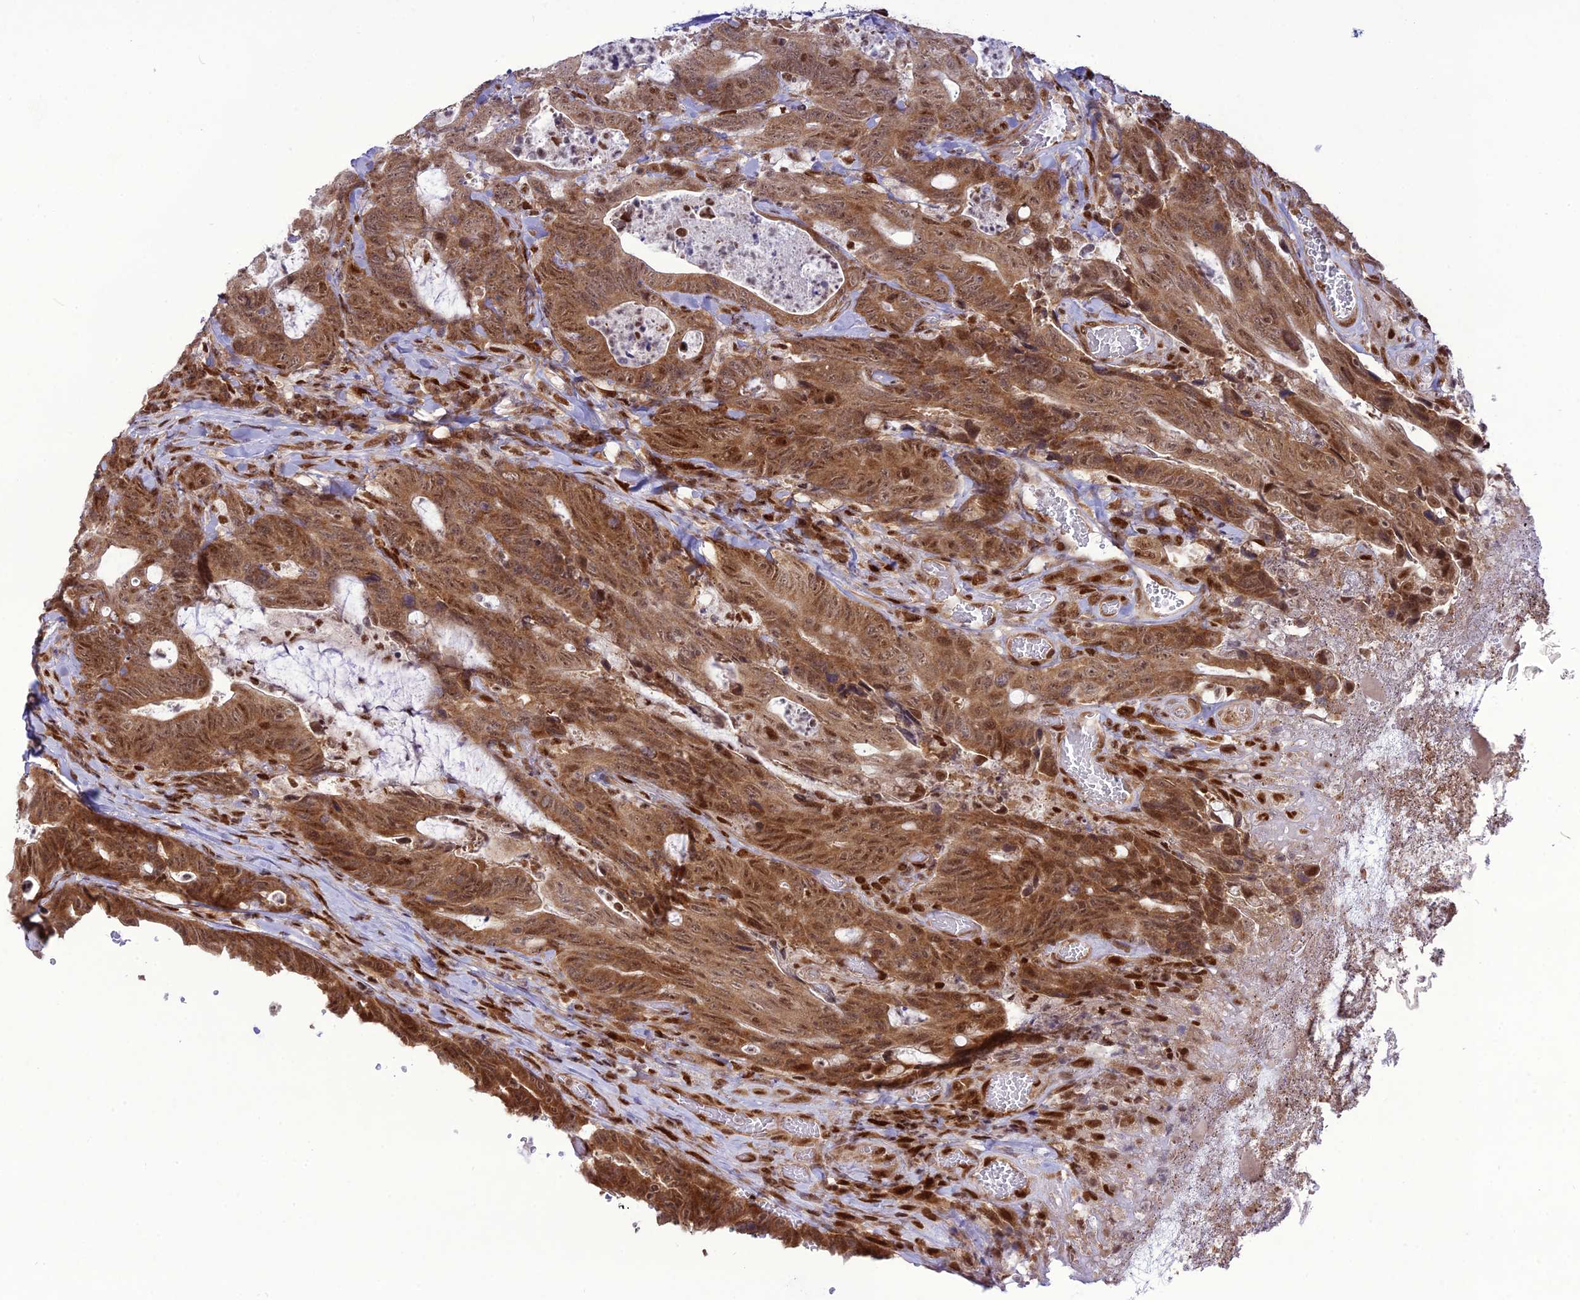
{"staining": {"intensity": "moderate", "quantity": ">75%", "location": "cytoplasmic/membranous,nuclear"}, "tissue": "colorectal cancer", "cell_type": "Tumor cells", "image_type": "cancer", "snomed": [{"axis": "morphology", "description": "Adenocarcinoma, NOS"}, {"axis": "topography", "description": "Colon"}], "caption": "A micrograph of colorectal cancer stained for a protein displays moderate cytoplasmic/membranous and nuclear brown staining in tumor cells.", "gene": "DDX1", "patient": {"sex": "female", "age": 82}}